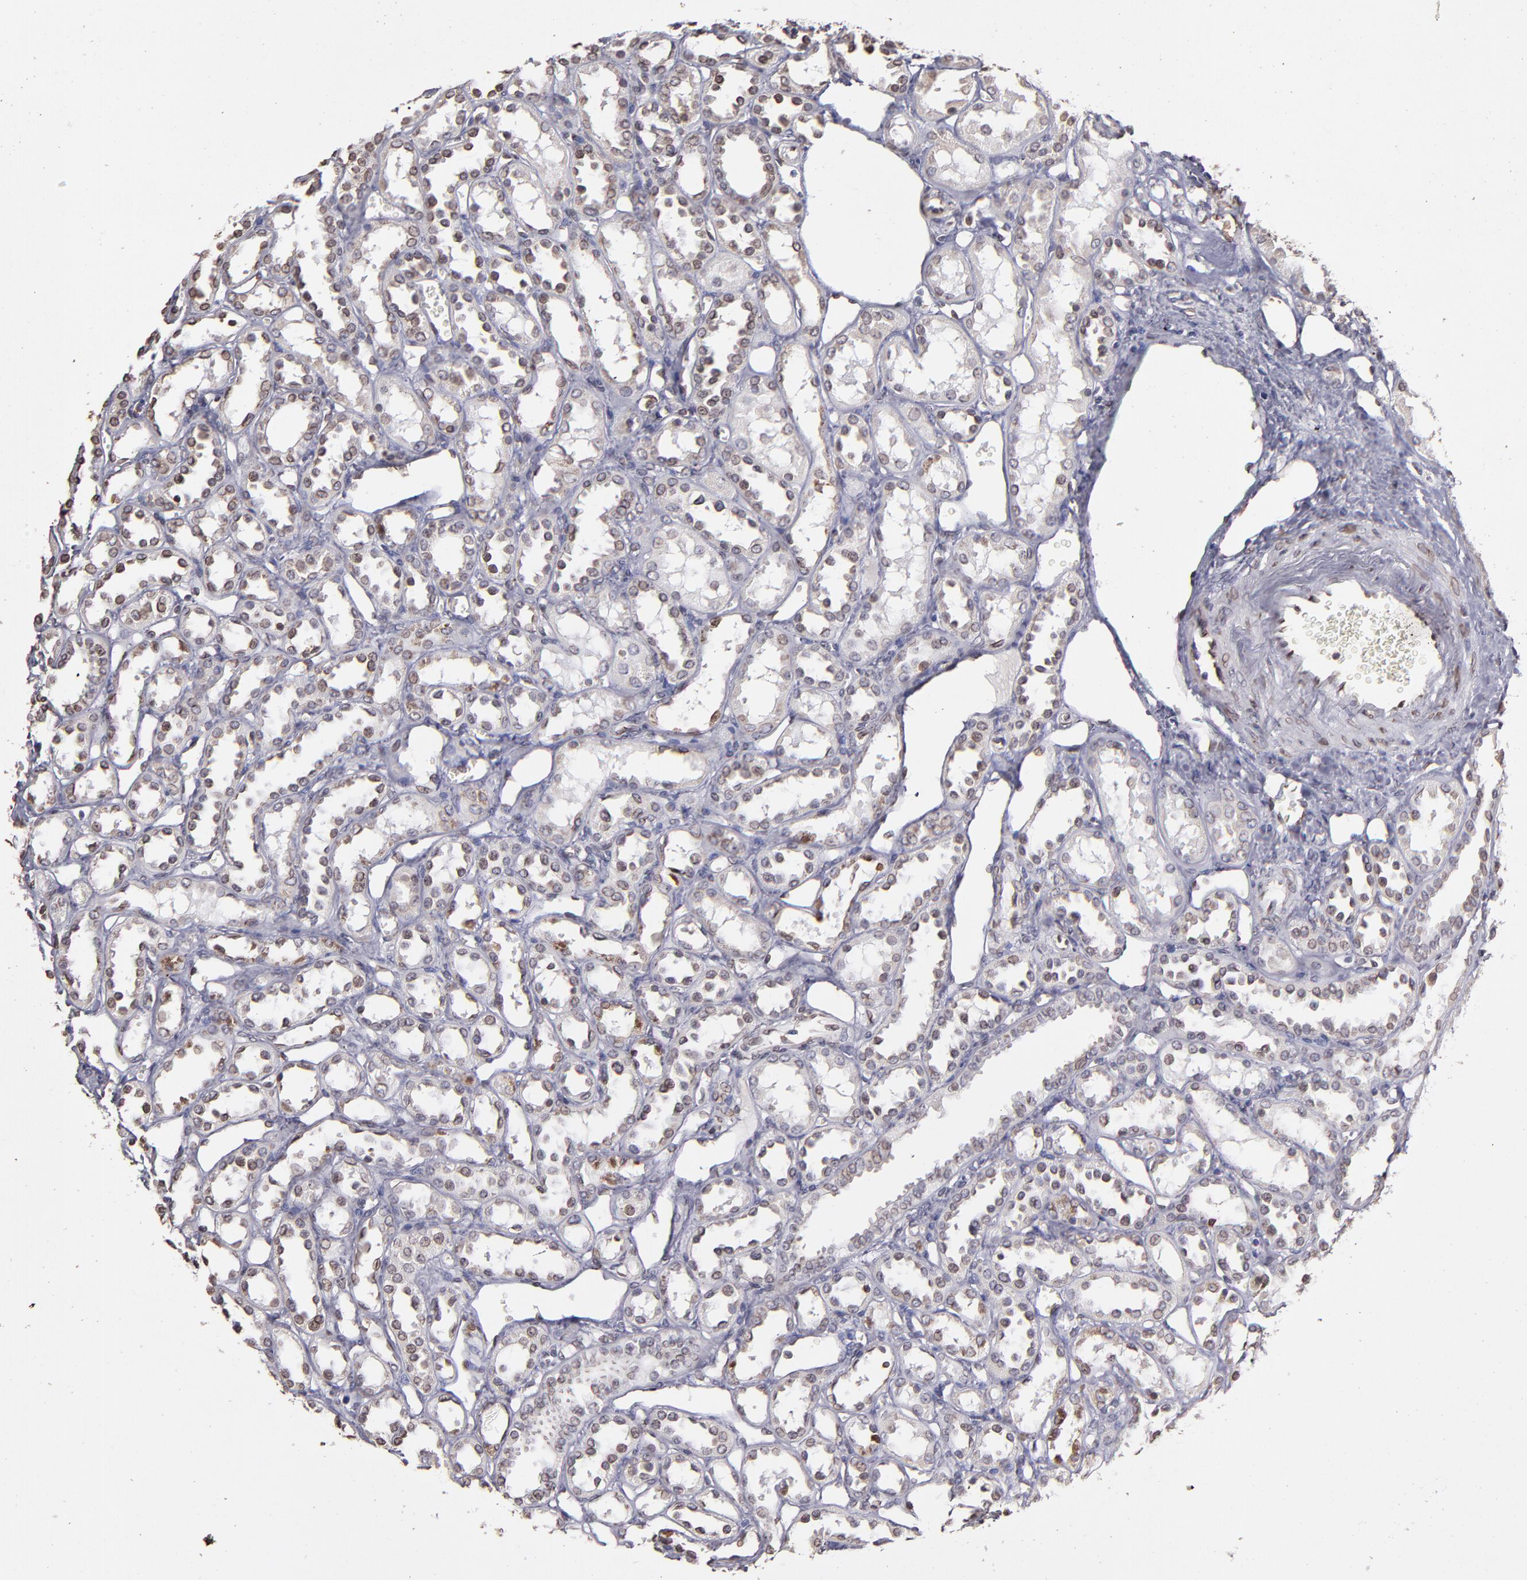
{"staining": {"intensity": "moderate", "quantity": ">75%", "location": "cytoplasmic/membranous,nuclear"}, "tissue": "kidney", "cell_type": "Cells in glomeruli", "image_type": "normal", "snomed": [{"axis": "morphology", "description": "Normal tissue, NOS"}, {"axis": "topography", "description": "Kidney"}], "caption": "About >75% of cells in glomeruli in unremarkable human kidney reveal moderate cytoplasmic/membranous,nuclear protein expression as visualized by brown immunohistochemical staining.", "gene": "PUM3", "patient": {"sex": "female", "age": 52}}